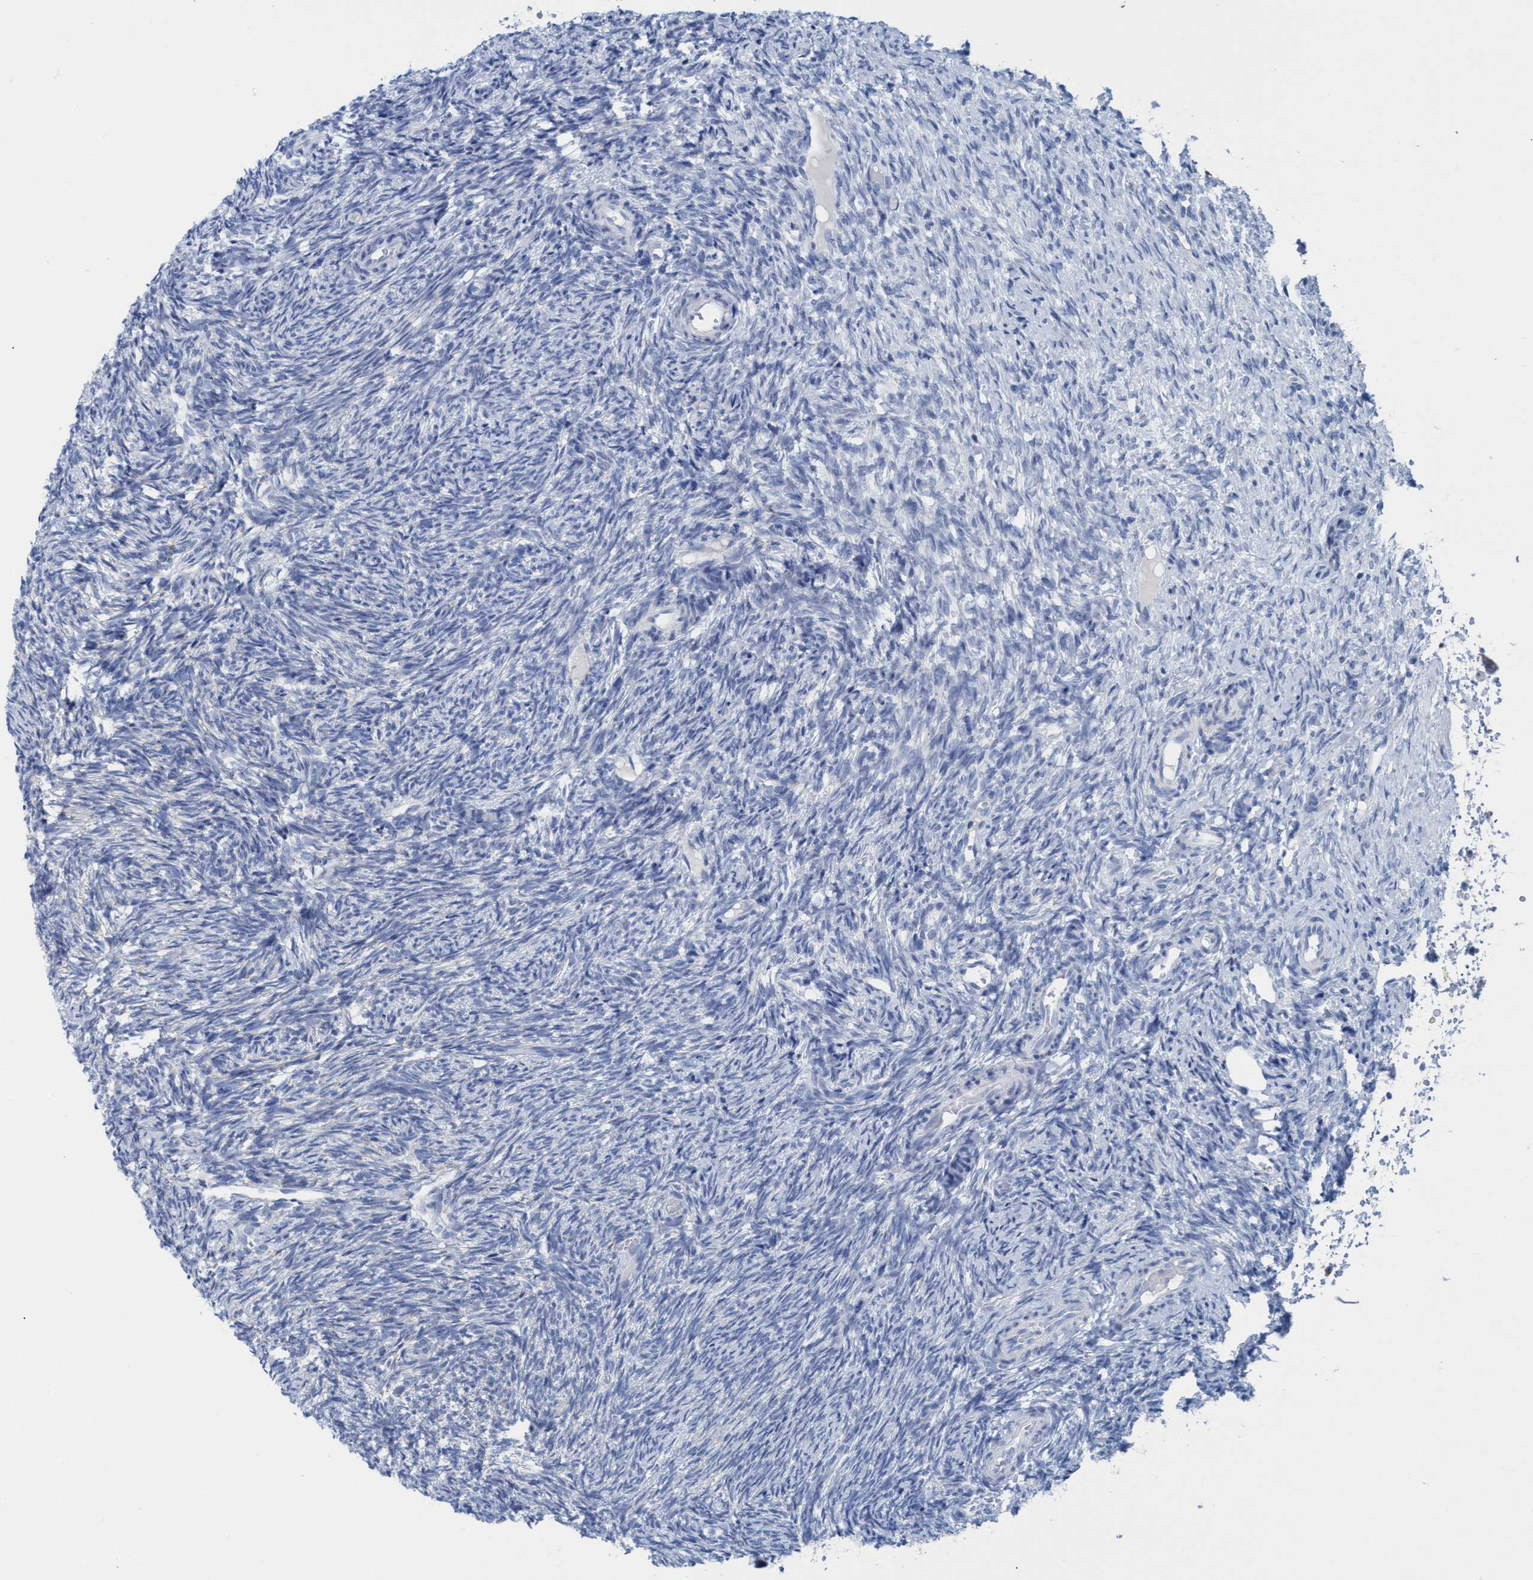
{"staining": {"intensity": "moderate", "quantity": "25%-75%", "location": "cytoplasmic/membranous"}, "tissue": "ovary", "cell_type": "Follicle cells", "image_type": "normal", "snomed": [{"axis": "morphology", "description": "Normal tissue, NOS"}, {"axis": "topography", "description": "Ovary"}], "caption": "Follicle cells exhibit medium levels of moderate cytoplasmic/membranous expression in about 25%-75% of cells in normal ovary.", "gene": "GGA3", "patient": {"sex": "female", "age": 41}}